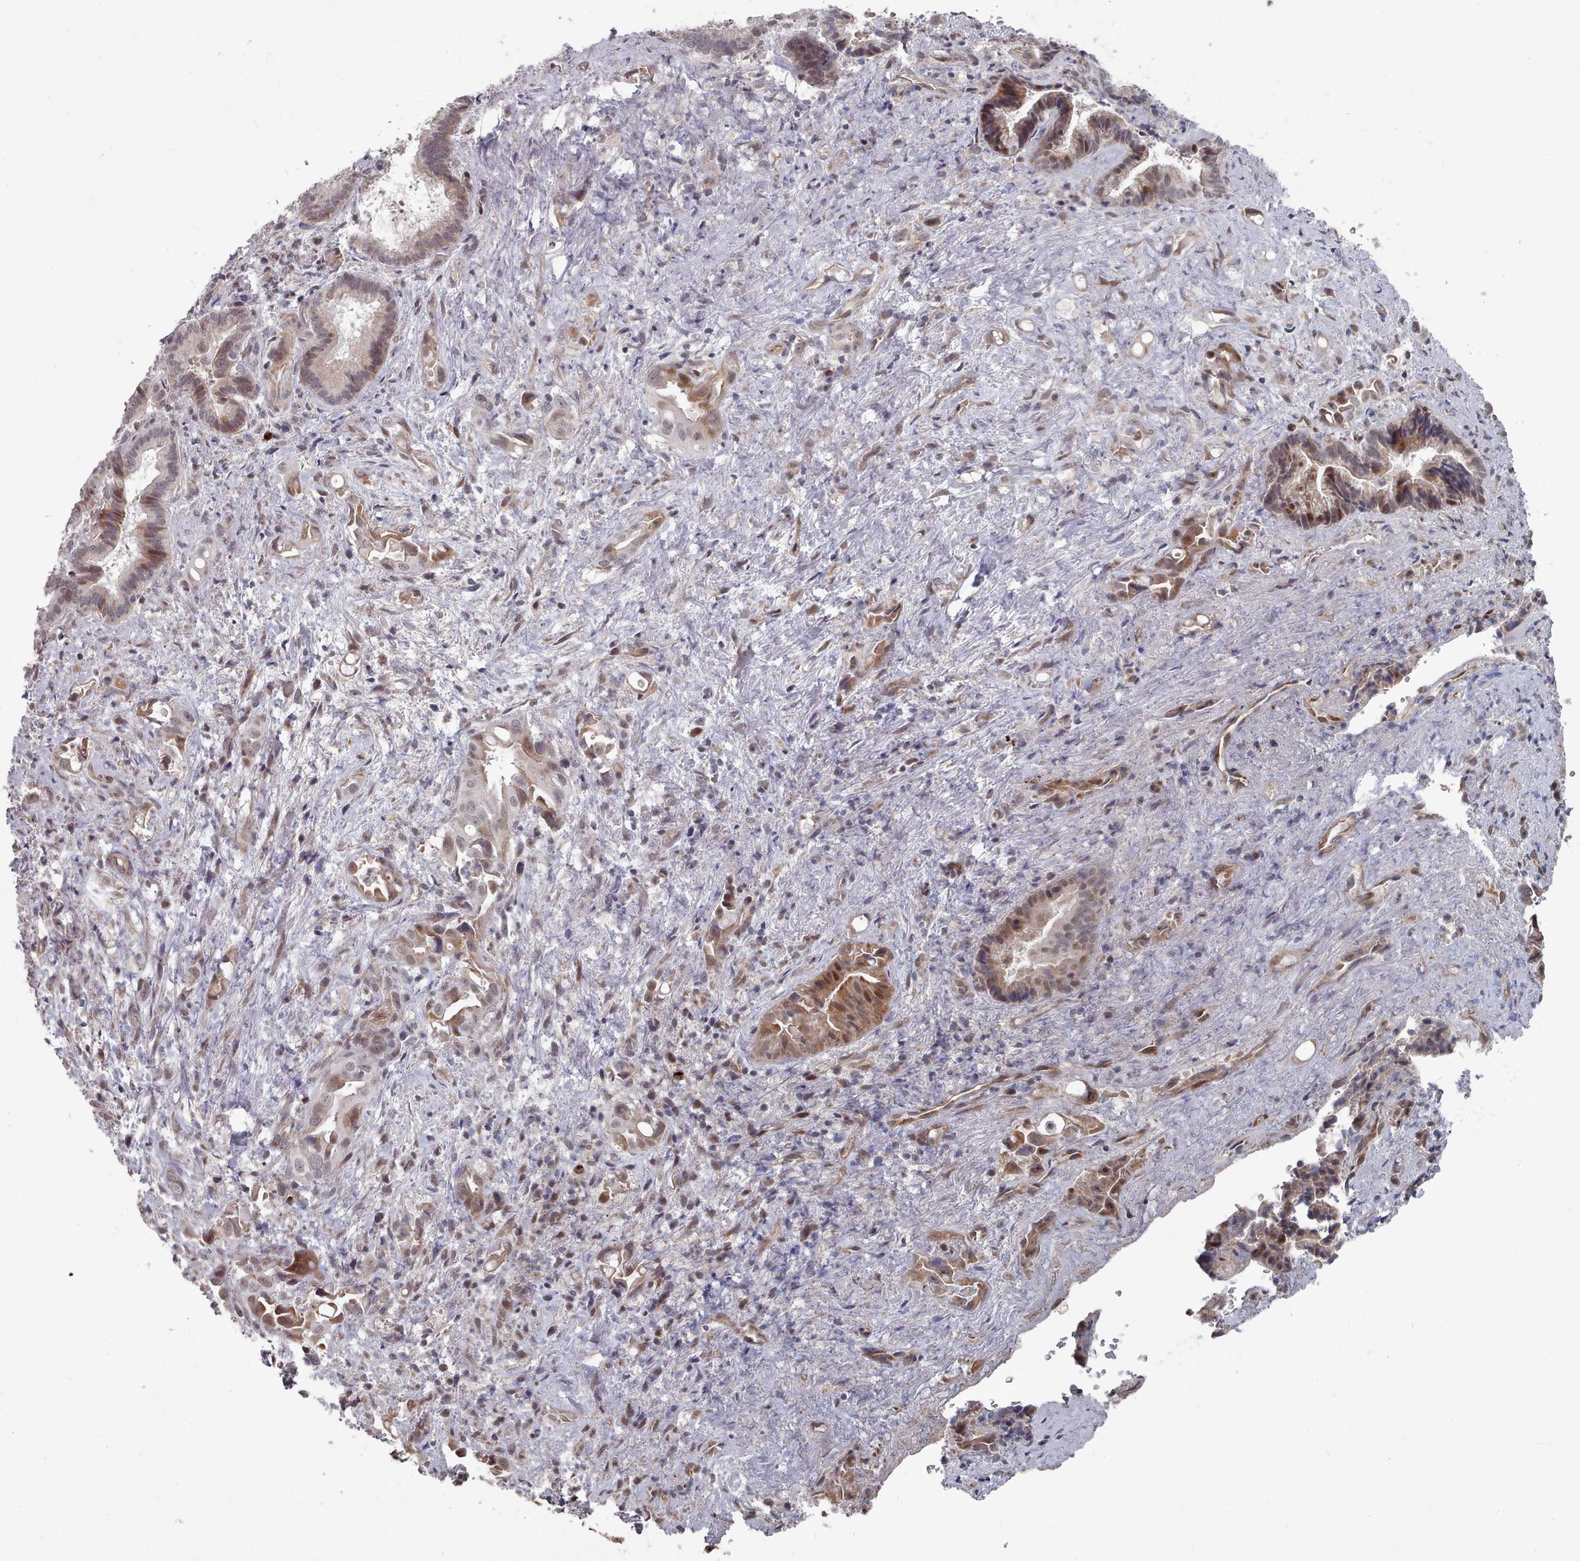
{"staining": {"intensity": "moderate", "quantity": ">75%", "location": "cytoplasmic/membranous,nuclear"}, "tissue": "liver cancer", "cell_type": "Tumor cells", "image_type": "cancer", "snomed": [{"axis": "morphology", "description": "Cholangiocarcinoma"}, {"axis": "topography", "description": "Liver"}], "caption": "Immunohistochemistry (IHC) image of neoplastic tissue: human liver cancer stained using IHC demonstrates medium levels of moderate protein expression localized specifically in the cytoplasmic/membranous and nuclear of tumor cells, appearing as a cytoplasmic/membranous and nuclear brown color.", "gene": "CPSF4", "patient": {"sex": "female", "age": 68}}